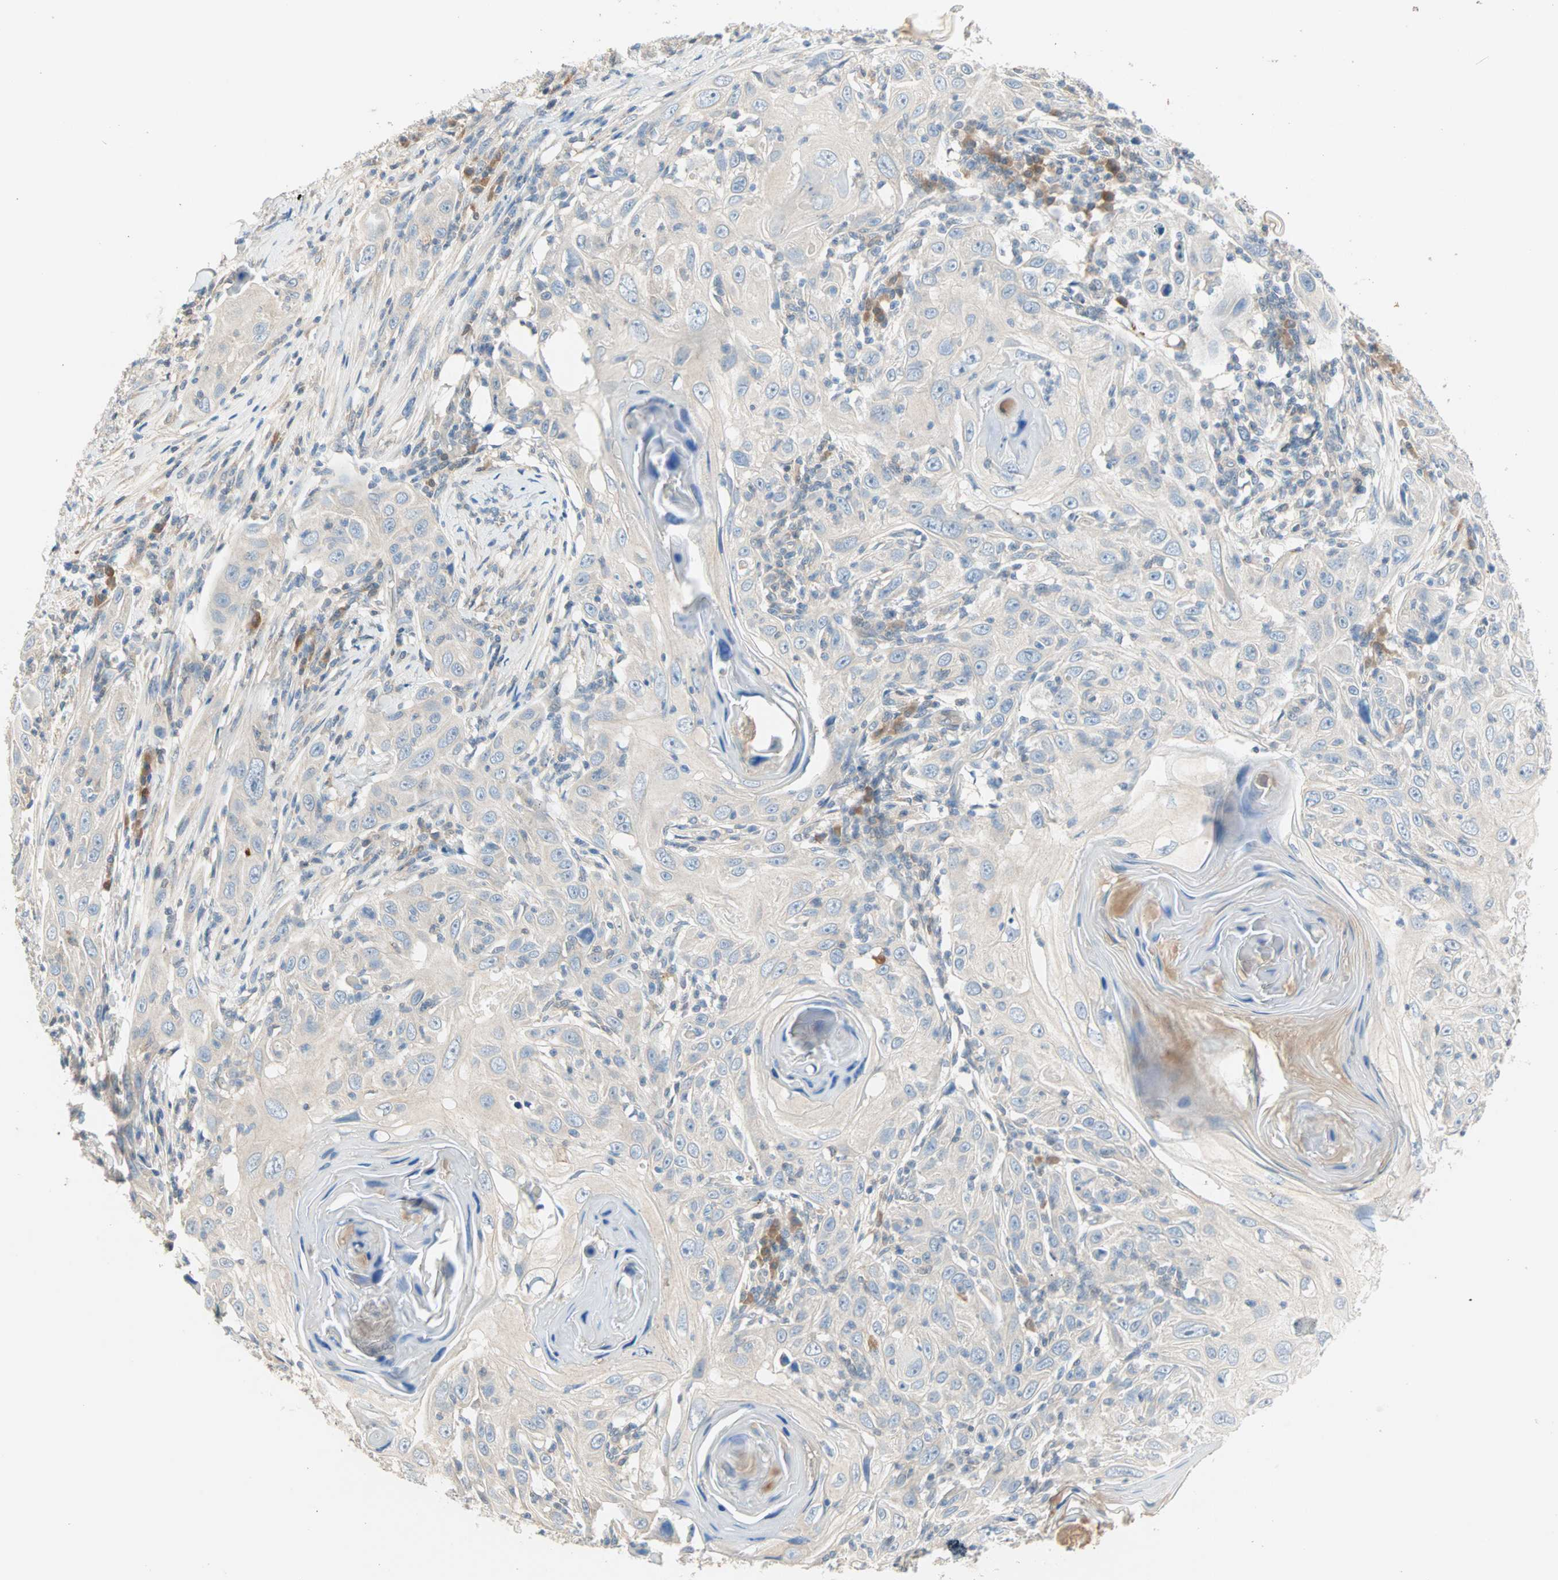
{"staining": {"intensity": "weak", "quantity": "25%-75%", "location": "cytoplasmic/membranous"}, "tissue": "skin cancer", "cell_type": "Tumor cells", "image_type": "cancer", "snomed": [{"axis": "morphology", "description": "Squamous cell carcinoma, NOS"}, {"axis": "topography", "description": "Skin"}], "caption": "Skin cancer (squamous cell carcinoma) stained with a protein marker demonstrates weak staining in tumor cells.", "gene": "MPI", "patient": {"sex": "female", "age": 88}}